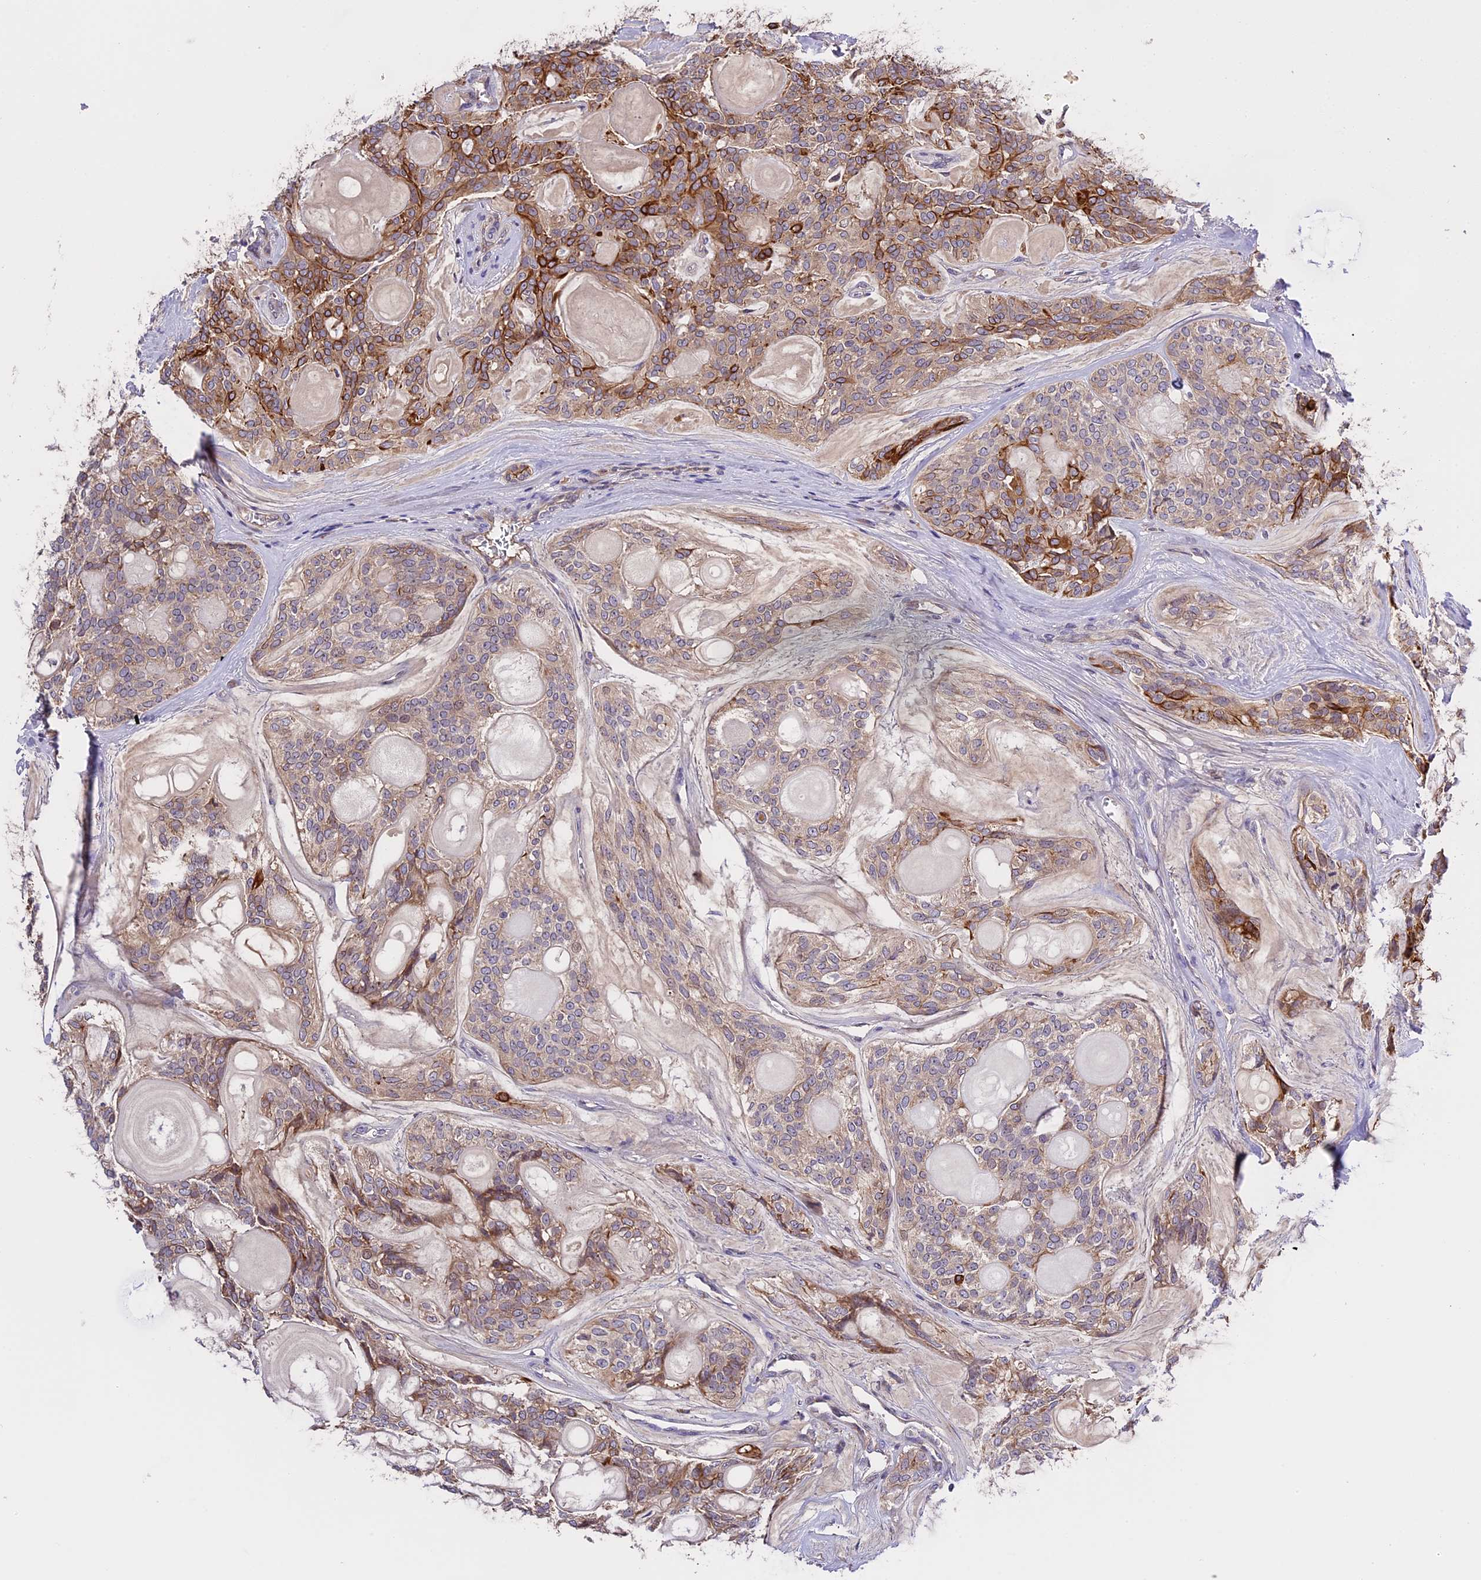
{"staining": {"intensity": "moderate", "quantity": "<25%", "location": "cytoplasmic/membranous"}, "tissue": "head and neck cancer", "cell_type": "Tumor cells", "image_type": "cancer", "snomed": [{"axis": "morphology", "description": "Adenocarcinoma, NOS"}, {"axis": "topography", "description": "Head-Neck"}], "caption": "Immunohistochemical staining of human head and neck cancer (adenocarcinoma) exhibits moderate cytoplasmic/membranous protein expression in approximately <25% of tumor cells. Using DAB (3,3'-diaminobenzidine) (brown) and hematoxylin (blue) stains, captured at high magnification using brightfield microscopy.", "gene": "ABCC10", "patient": {"sex": "male", "age": 66}}